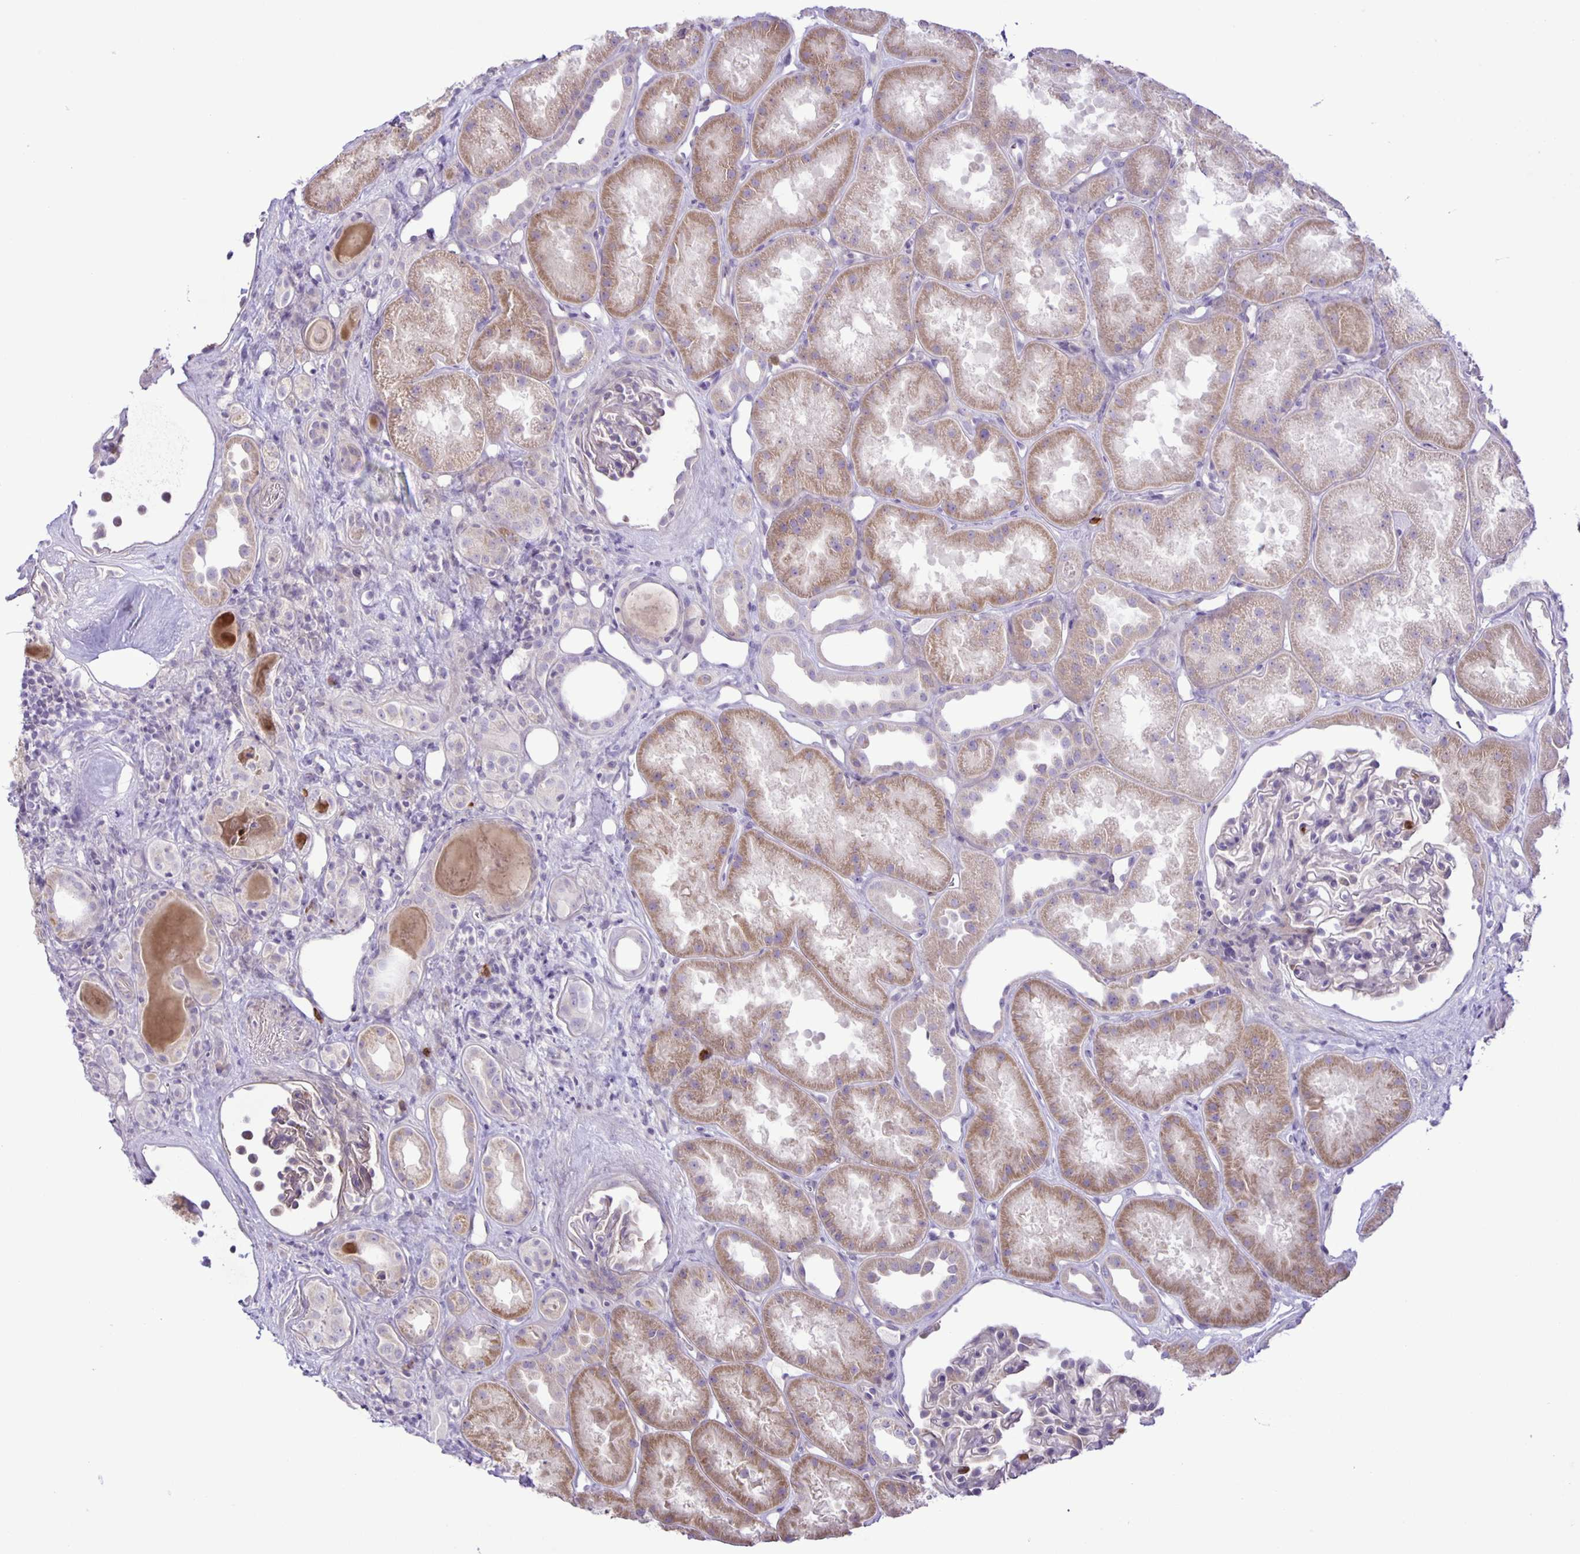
{"staining": {"intensity": "negative", "quantity": "none", "location": "none"}, "tissue": "kidney", "cell_type": "Cells in glomeruli", "image_type": "normal", "snomed": [{"axis": "morphology", "description": "Normal tissue, NOS"}, {"axis": "topography", "description": "Kidney"}], "caption": "A photomicrograph of kidney stained for a protein displays no brown staining in cells in glomeruli.", "gene": "ADCK1", "patient": {"sex": "male", "age": 61}}